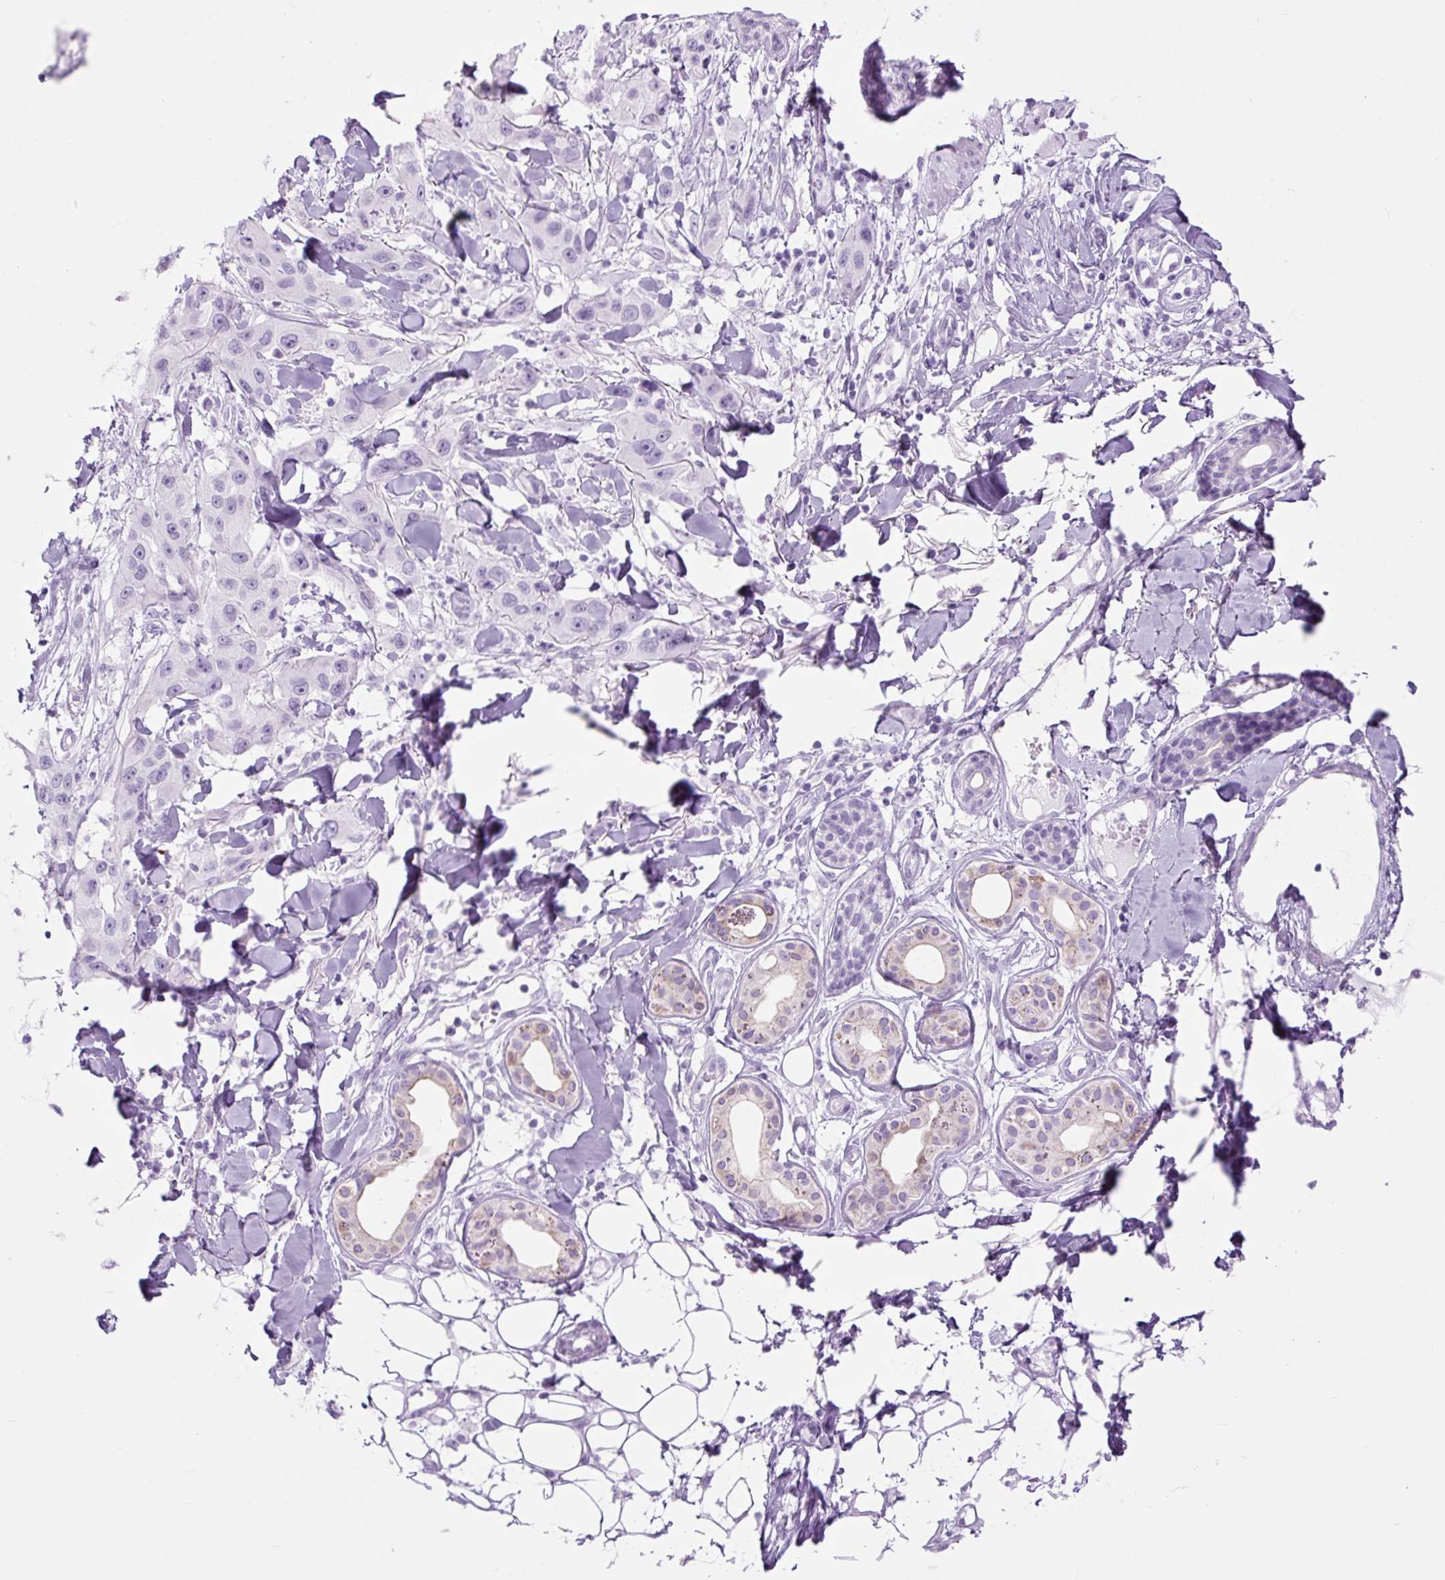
{"staining": {"intensity": "negative", "quantity": "none", "location": "none"}, "tissue": "skin cancer", "cell_type": "Tumor cells", "image_type": "cancer", "snomed": [{"axis": "morphology", "description": "Squamous cell carcinoma, NOS"}, {"axis": "topography", "description": "Skin"}], "caption": "This is an immunohistochemistry image of human skin cancer (squamous cell carcinoma). There is no expression in tumor cells.", "gene": "TFF2", "patient": {"sex": "male", "age": 63}}